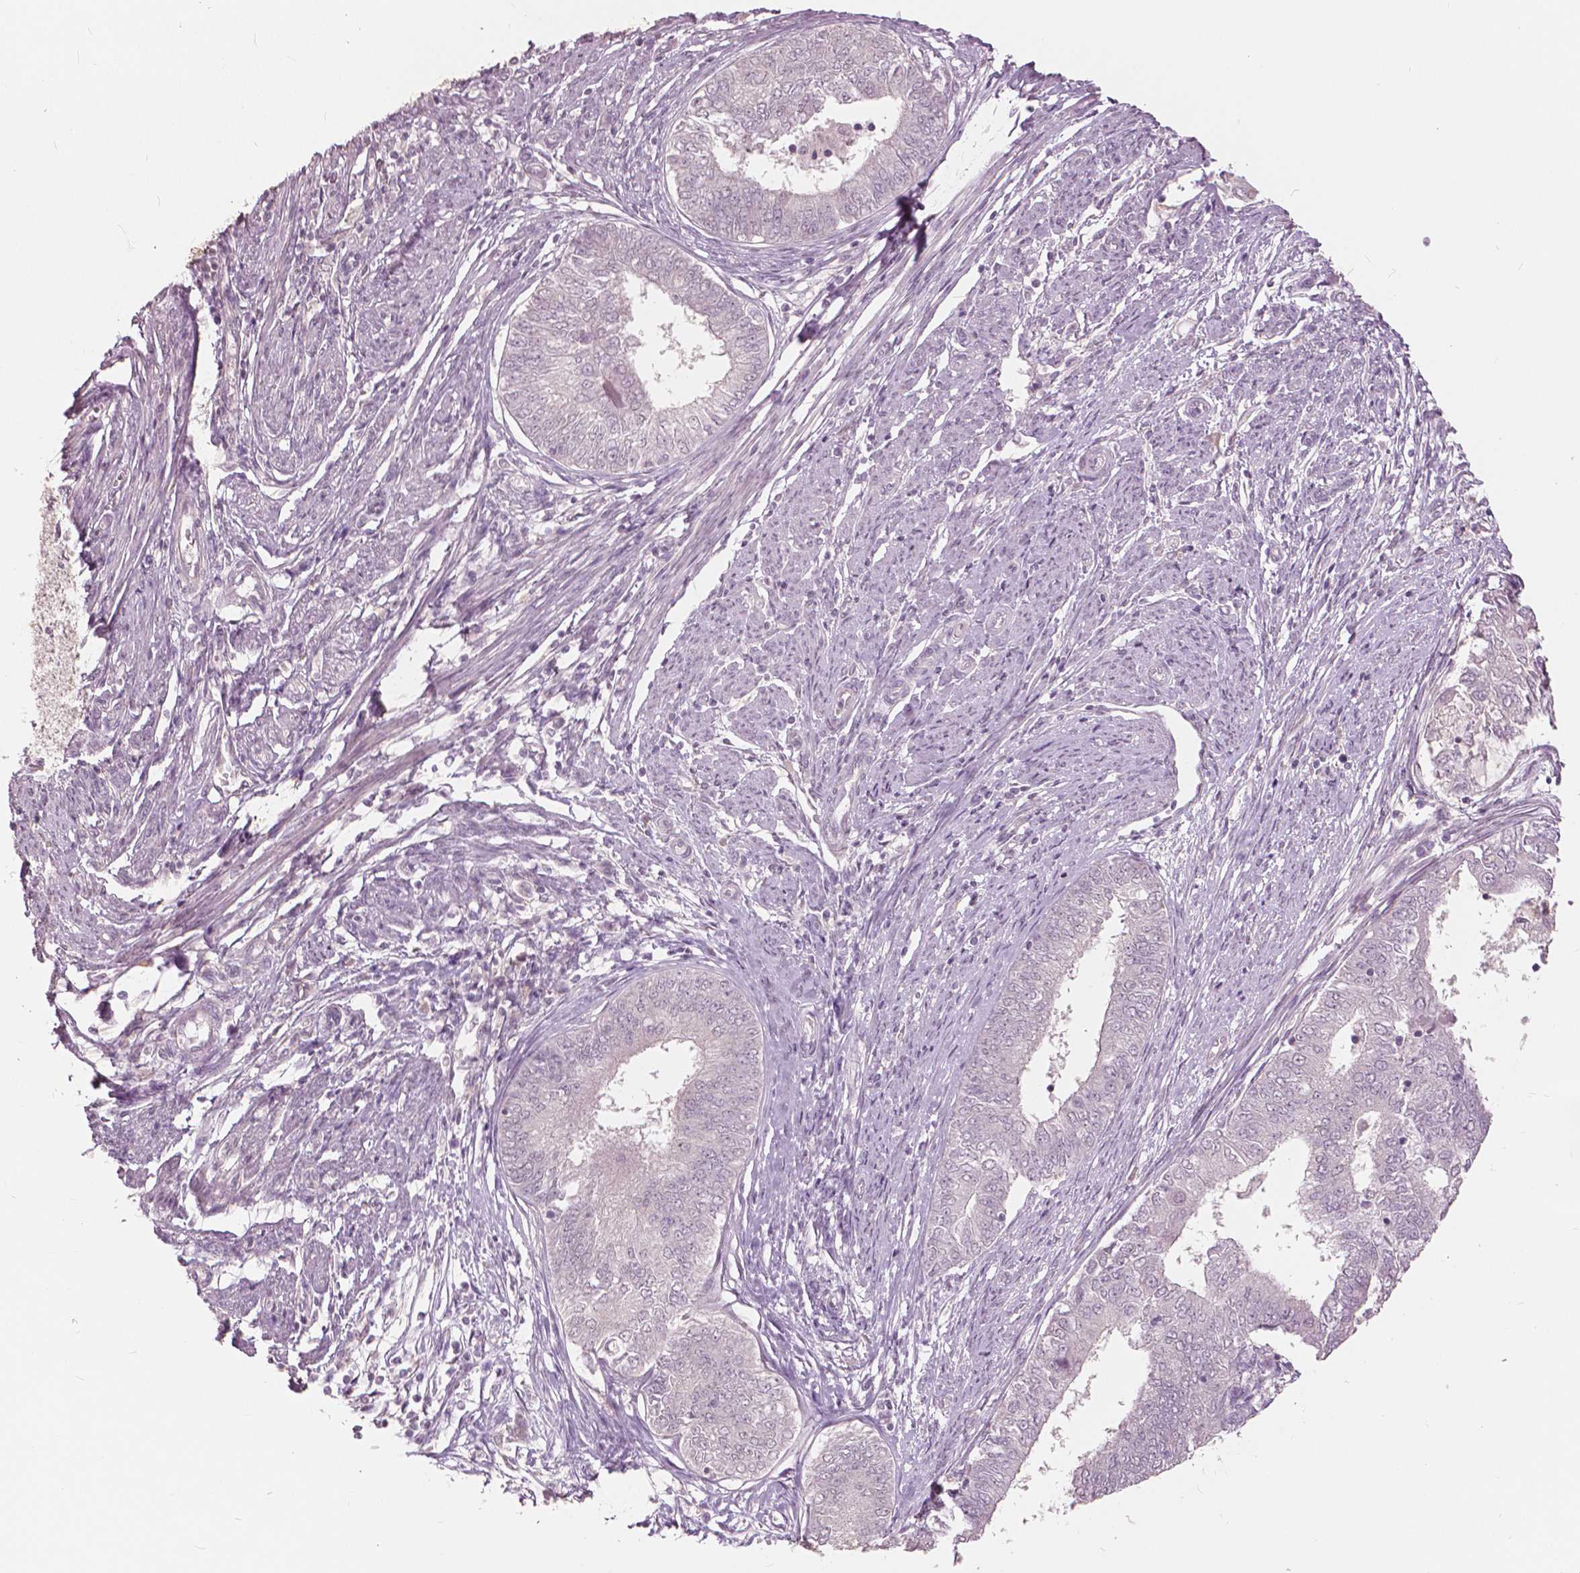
{"staining": {"intensity": "negative", "quantity": "none", "location": "none"}, "tissue": "endometrial cancer", "cell_type": "Tumor cells", "image_type": "cancer", "snomed": [{"axis": "morphology", "description": "Adenocarcinoma, NOS"}, {"axis": "topography", "description": "Endometrium"}], "caption": "There is no significant staining in tumor cells of endometrial cancer (adenocarcinoma). (Stains: DAB (3,3'-diaminobenzidine) IHC with hematoxylin counter stain, Microscopy: brightfield microscopy at high magnification).", "gene": "NANOG", "patient": {"sex": "female", "age": 62}}